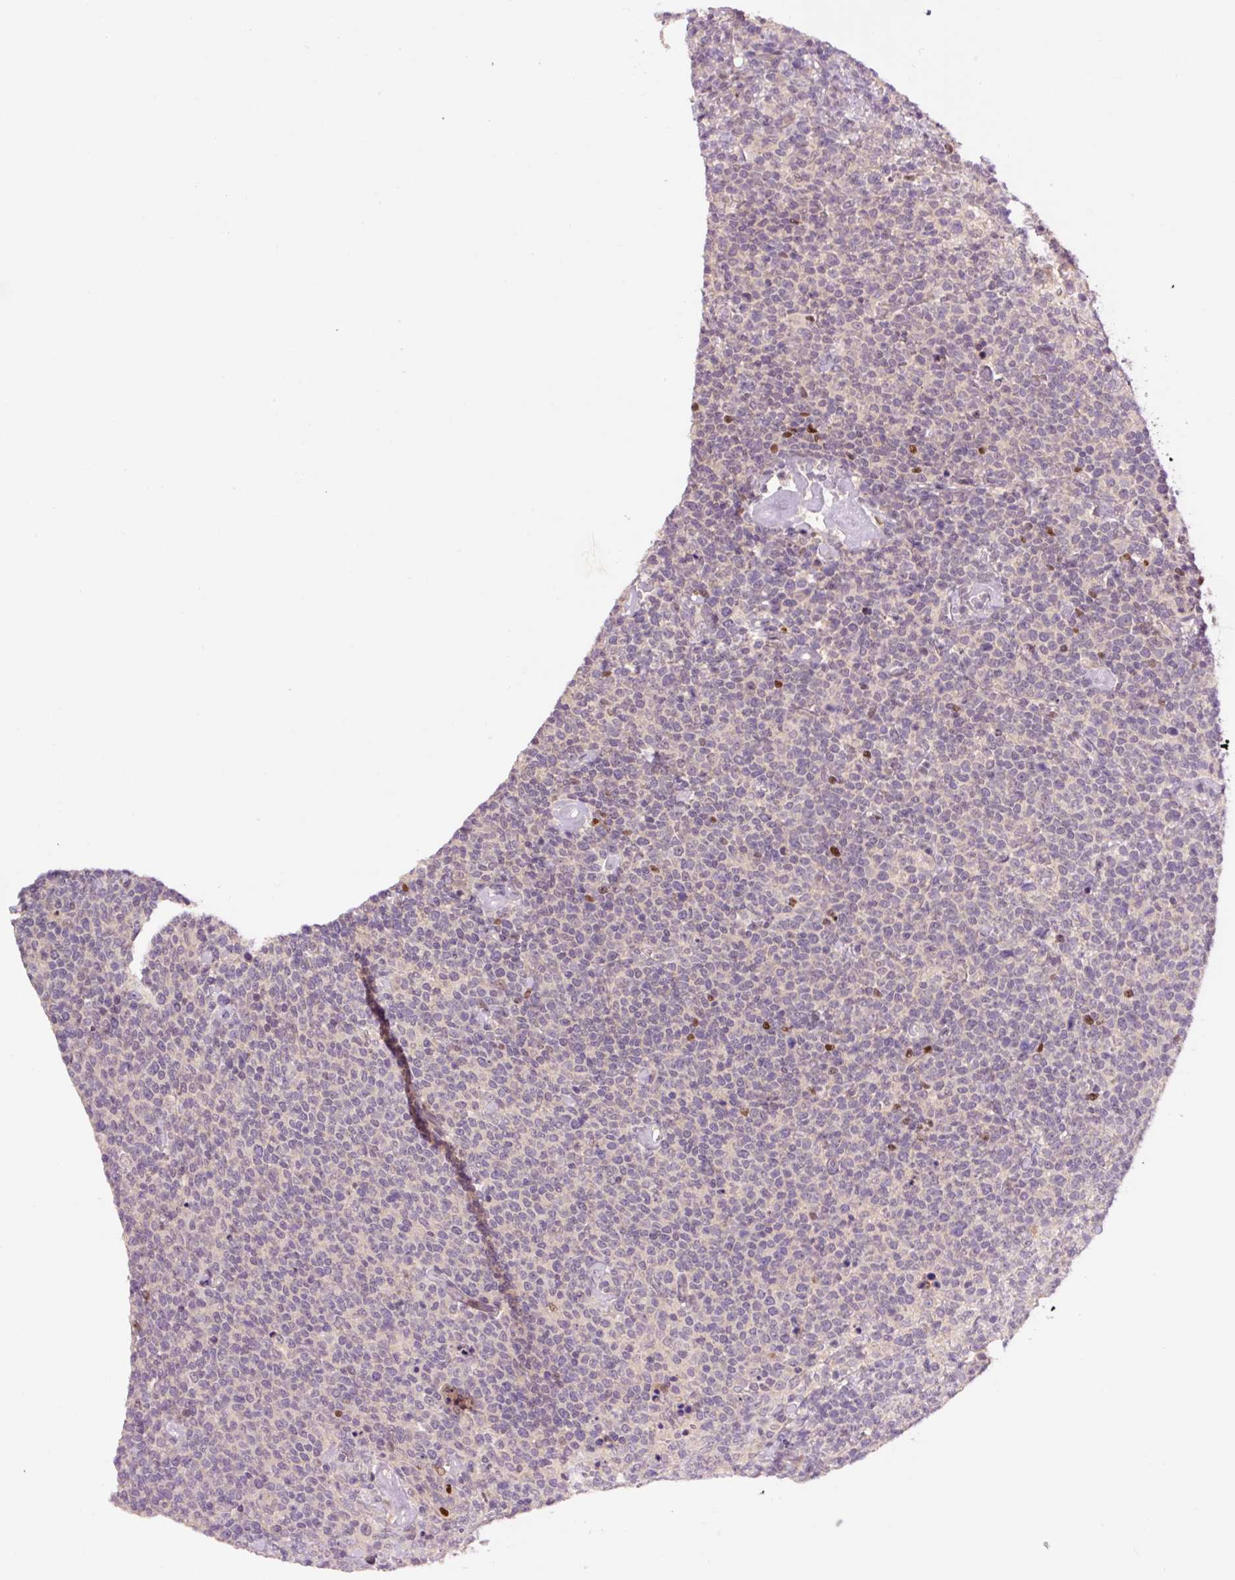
{"staining": {"intensity": "negative", "quantity": "none", "location": "none"}, "tissue": "lymphoma", "cell_type": "Tumor cells", "image_type": "cancer", "snomed": [{"axis": "morphology", "description": "Malignant lymphoma, non-Hodgkin's type, High grade"}, {"axis": "topography", "description": "Lymph node"}], "caption": "Immunohistochemical staining of human lymphoma demonstrates no significant staining in tumor cells. (DAB (3,3'-diaminobenzidine) IHC visualized using brightfield microscopy, high magnification).", "gene": "DPPA4", "patient": {"sex": "male", "age": 61}}